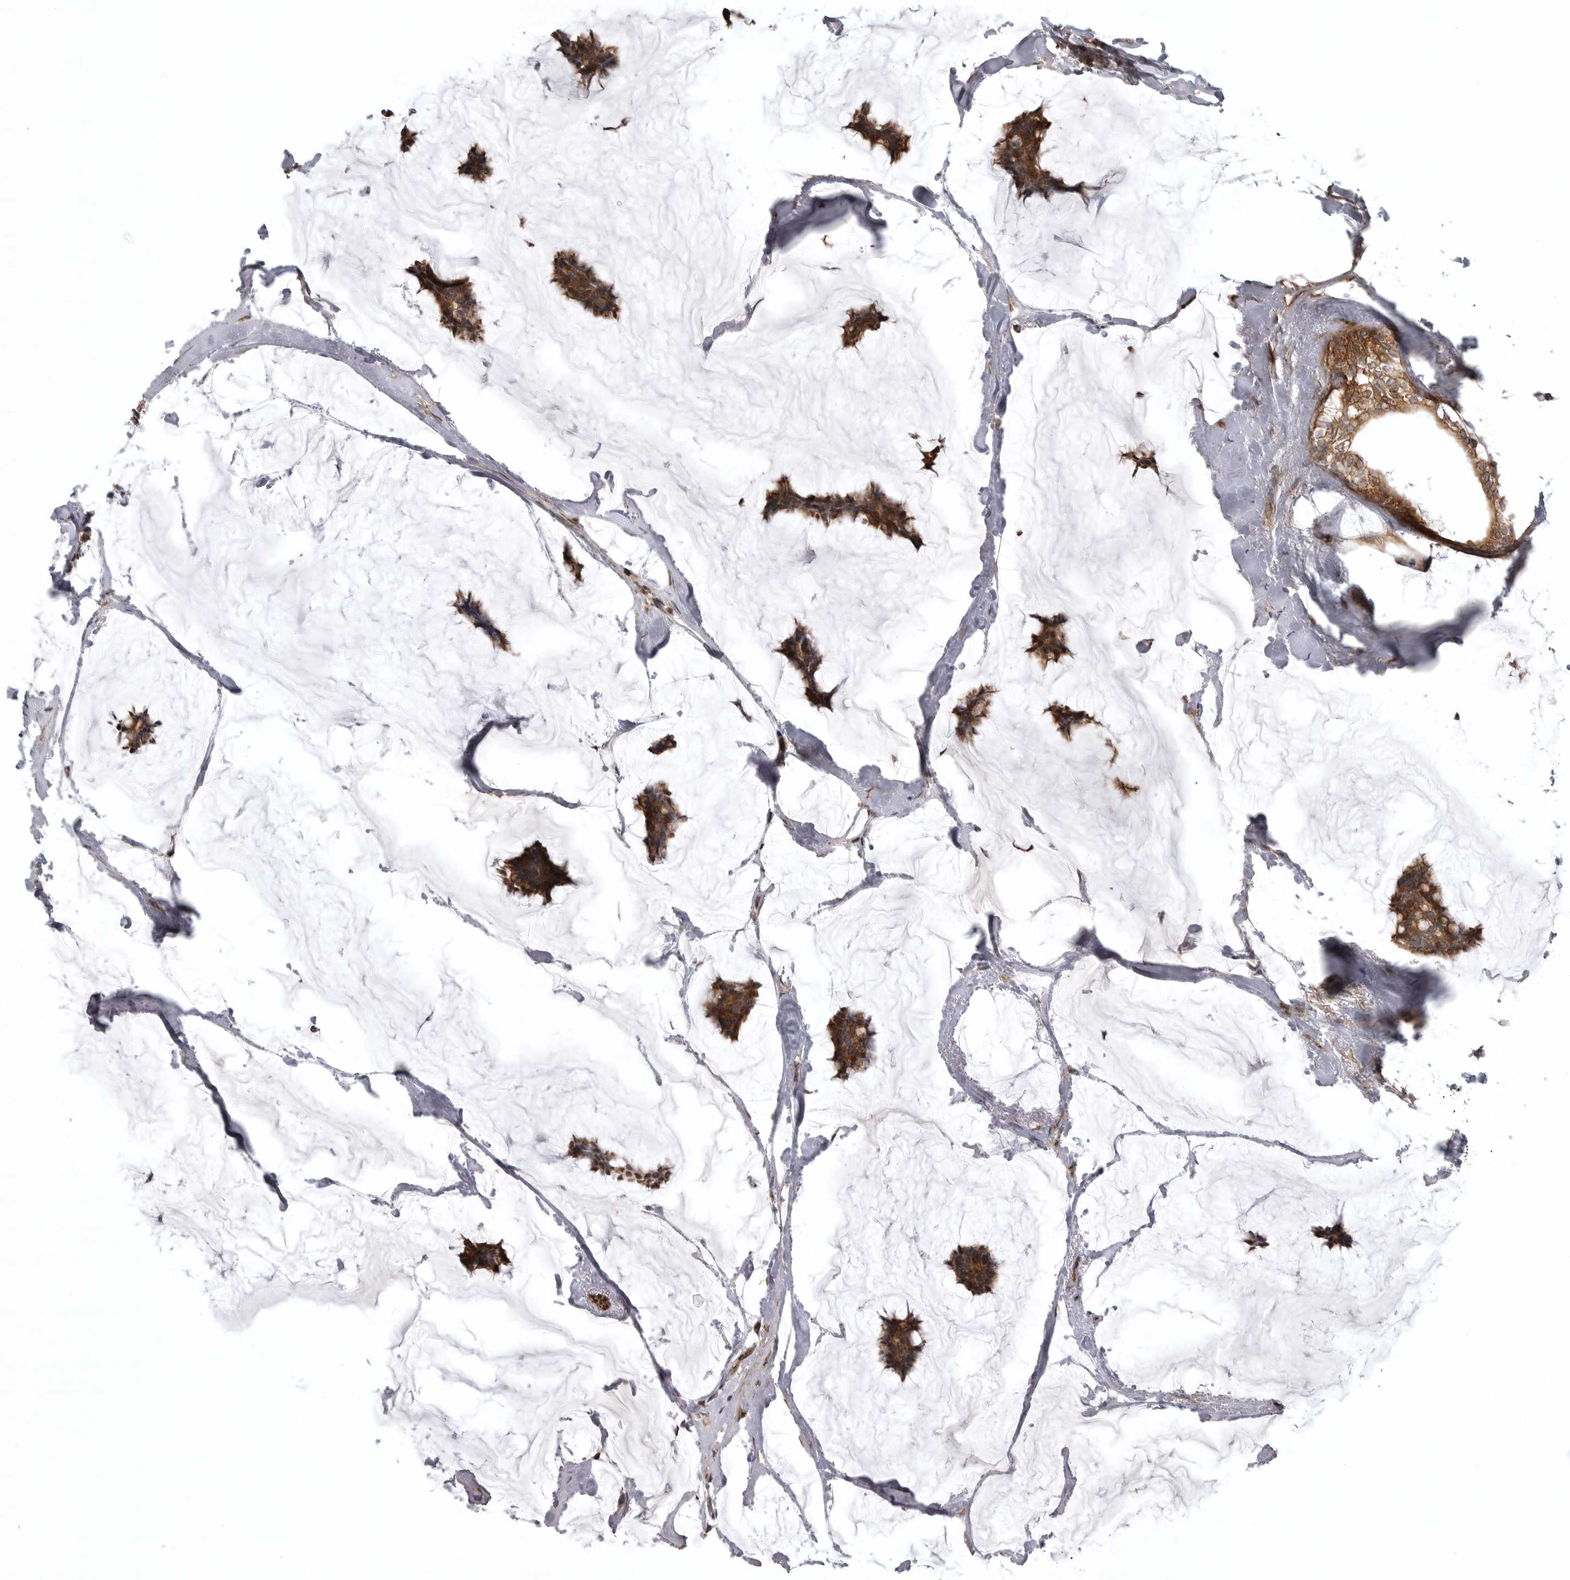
{"staining": {"intensity": "moderate", "quantity": ">75%", "location": "cytoplasmic/membranous"}, "tissue": "breast cancer", "cell_type": "Tumor cells", "image_type": "cancer", "snomed": [{"axis": "morphology", "description": "Duct carcinoma"}, {"axis": "topography", "description": "Breast"}], "caption": "This is an image of immunohistochemistry (IHC) staining of breast cancer (invasive ductal carcinoma), which shows moderate expression in the cytoplasmic/membranous of tumor cells.", "gene": "ZNRF1", "patient": {"sex": "female", "age": 93}}